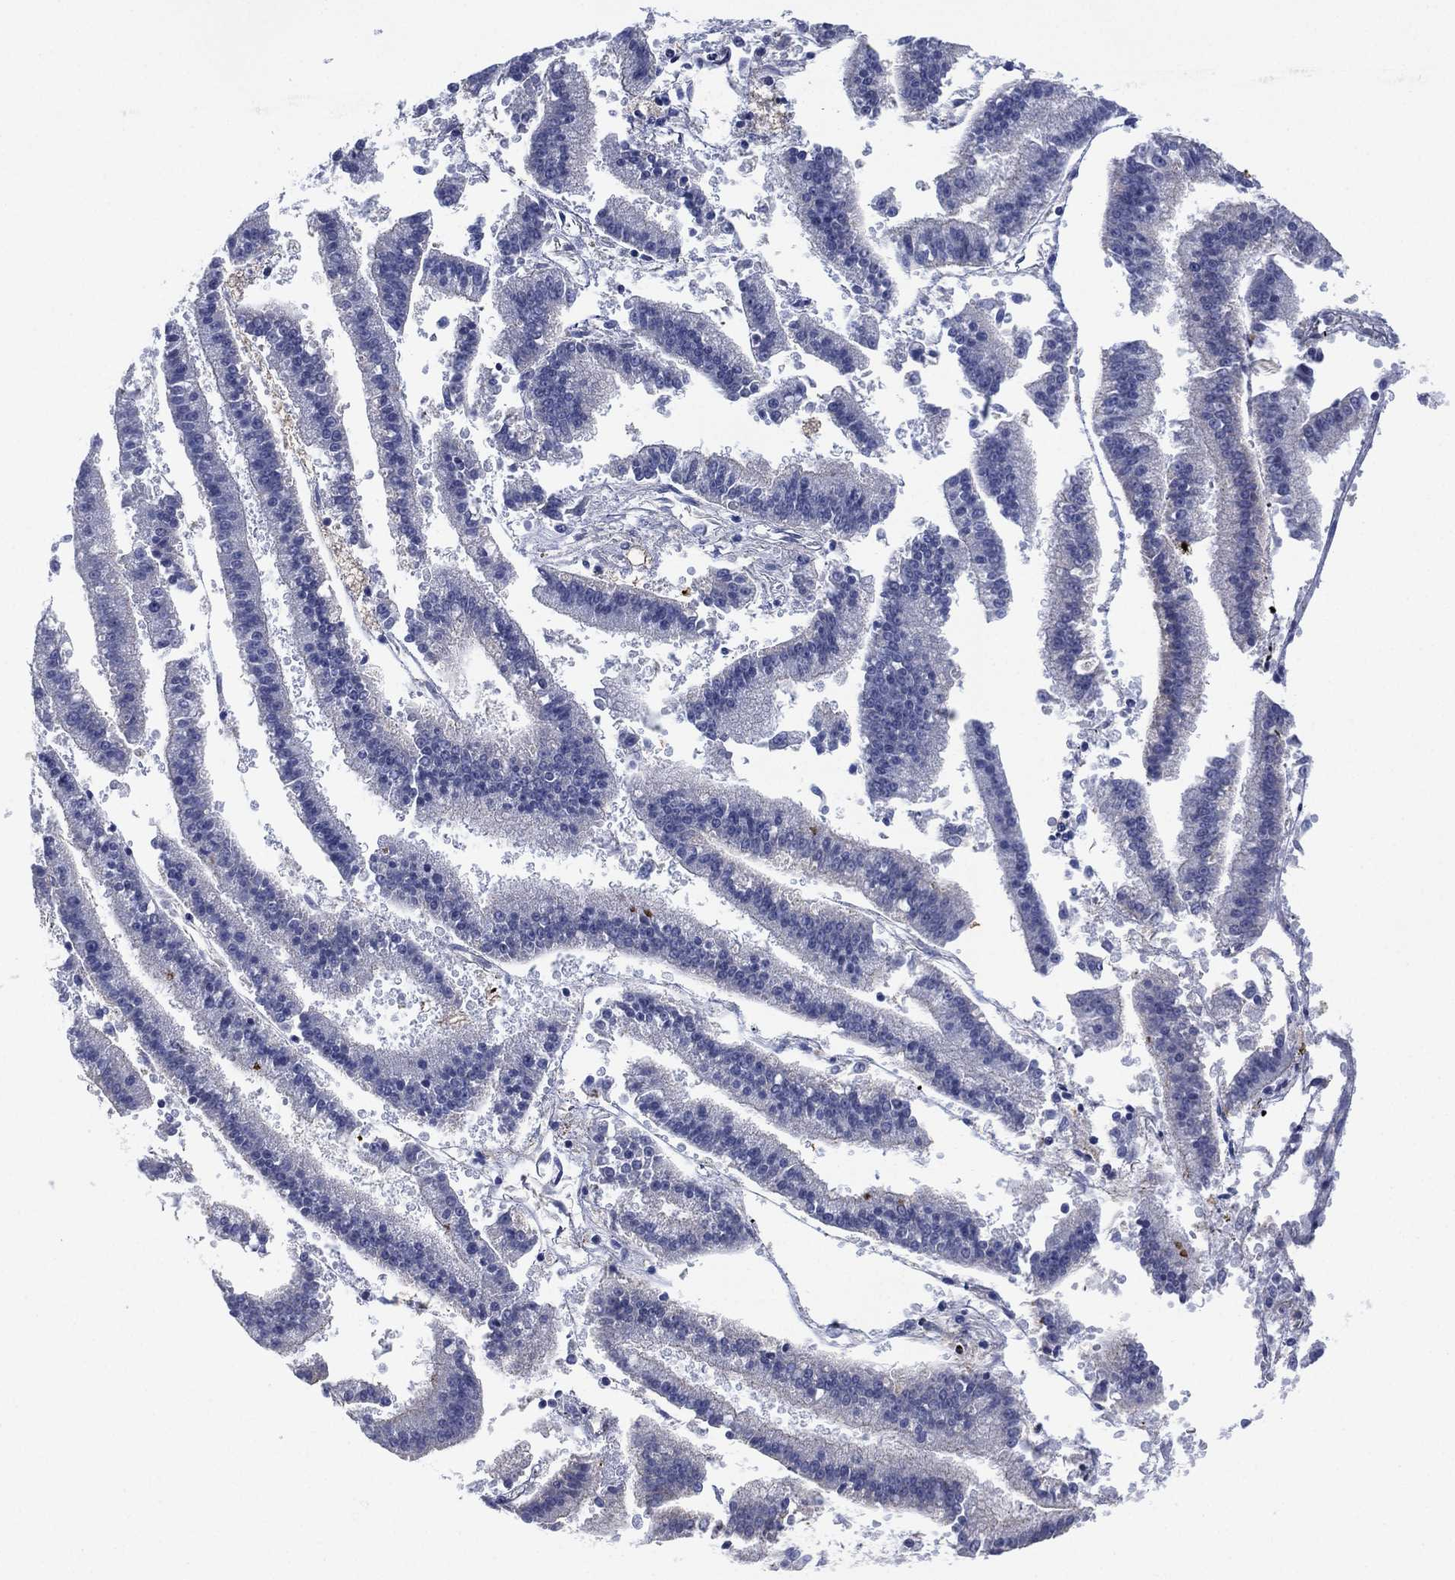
{"staining": {"intensity": "negative", "quantity": "none", "location": "none"}, "tissue": "endometrial cancer", "cell_type": "Tumor cells", "image_type": "cancer", "snomed": [{"axis": "morphology", "description": "Adenocarcinoma, NOS"}, {"axis": "topography", "description": "Endometrium"}], "caption": "High power microscopy image of an IHC photomicrograph of endometrial cancer, revealing no significant expression in tumor cells.", "gene": "CHRNA3", "patient": {"sex": "female", "age": 66}}